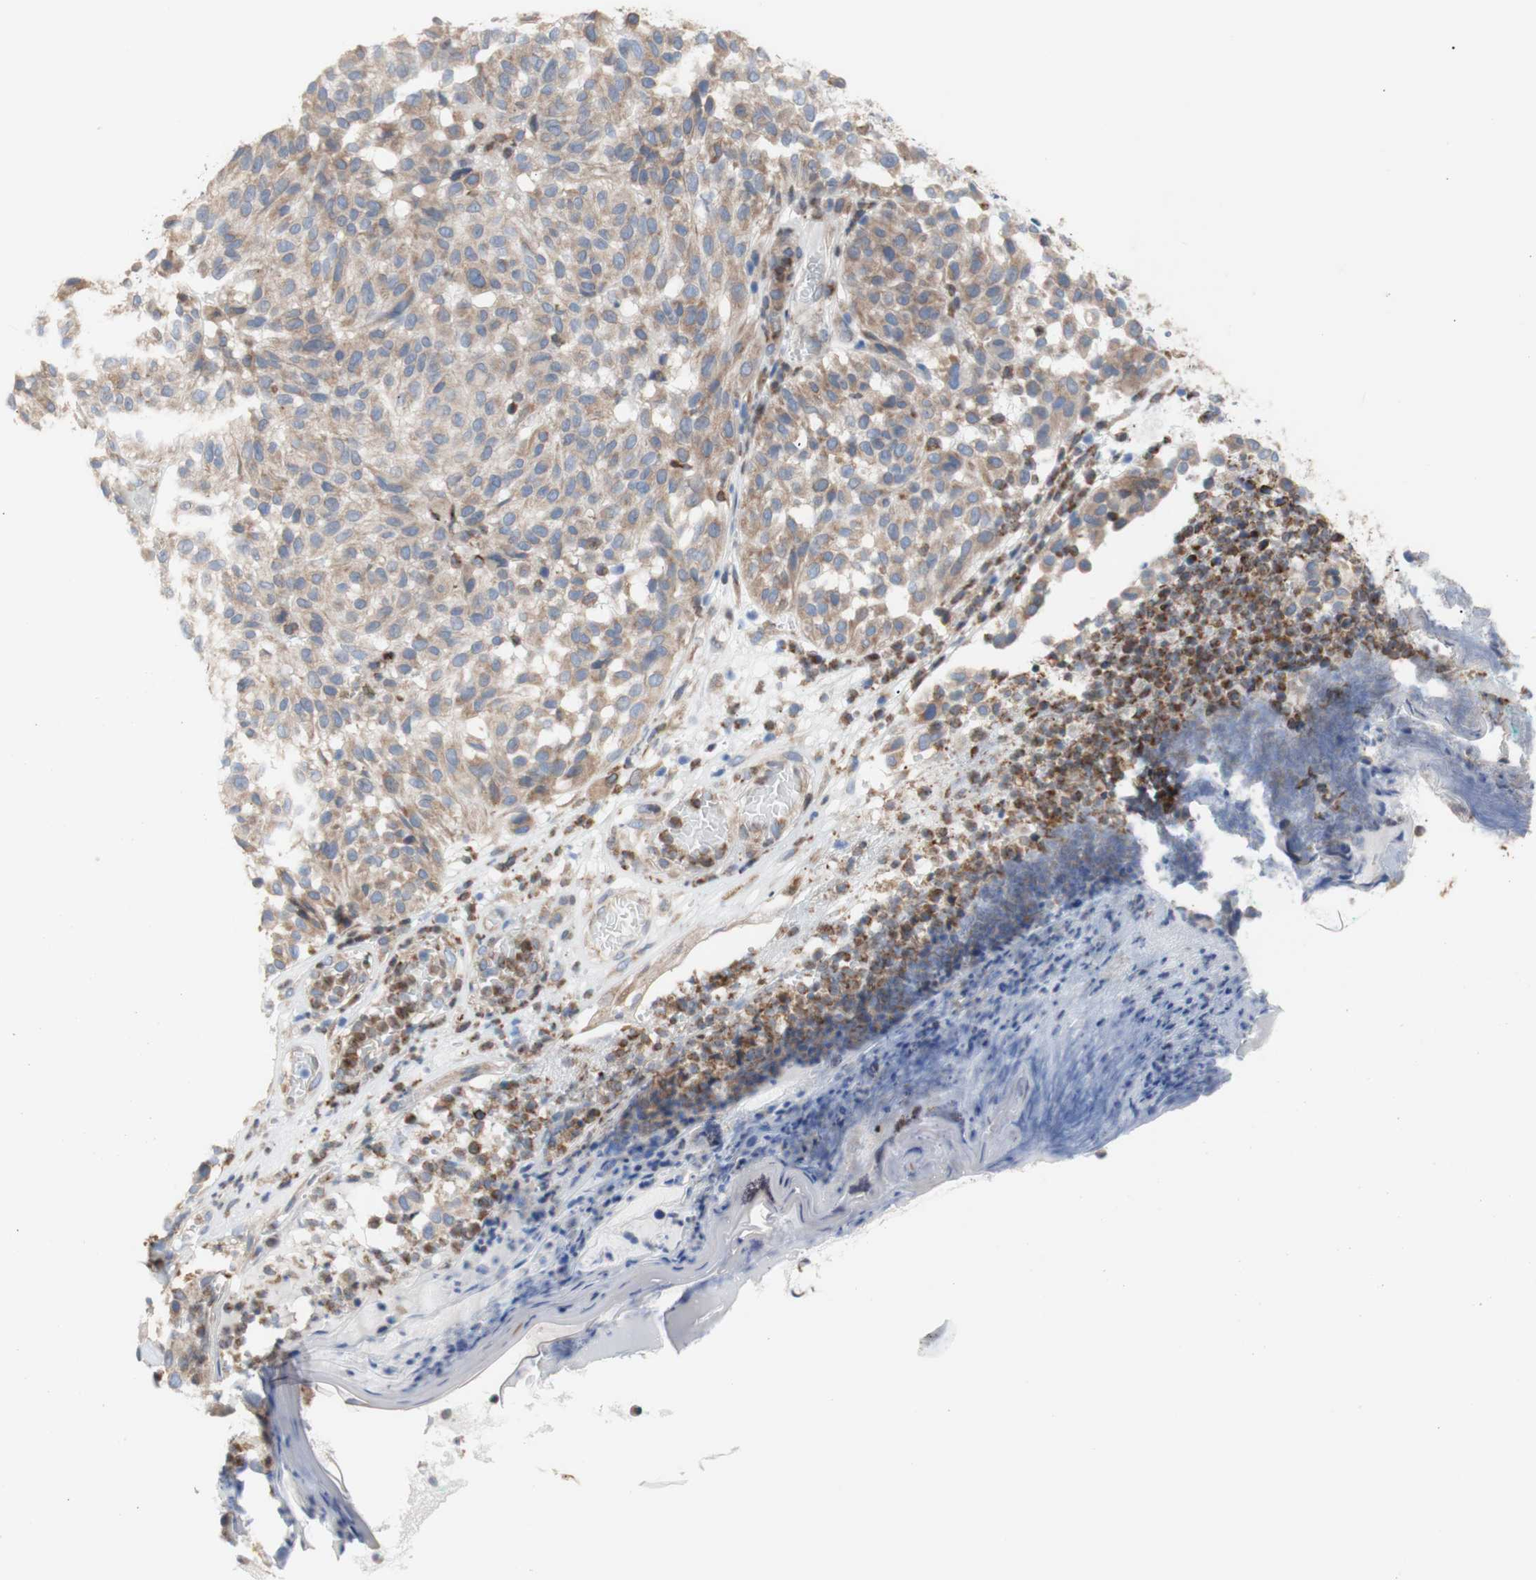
{"staining": {"intensity": "weak", "quantity": ">75%", "location": "cytoplasmic/membranous"}, "tissue": "melanoma", "cell_type": "Tumor cells", "image_type": "cancer", "snomed": [{"axis": "morphology", "description": "Malignant melanoma, NOS"}, {"axis": "topography", "description": "Skin"}], "caption": "Immunohistochemistry (IHC) (DAB) staining of melanoma demonstrates weak cytoplasmic/membranous protein expression in about >75% of tumor cells.", "gene": "ERLIN1", "patient": {"sex": "female", "age": 46}}